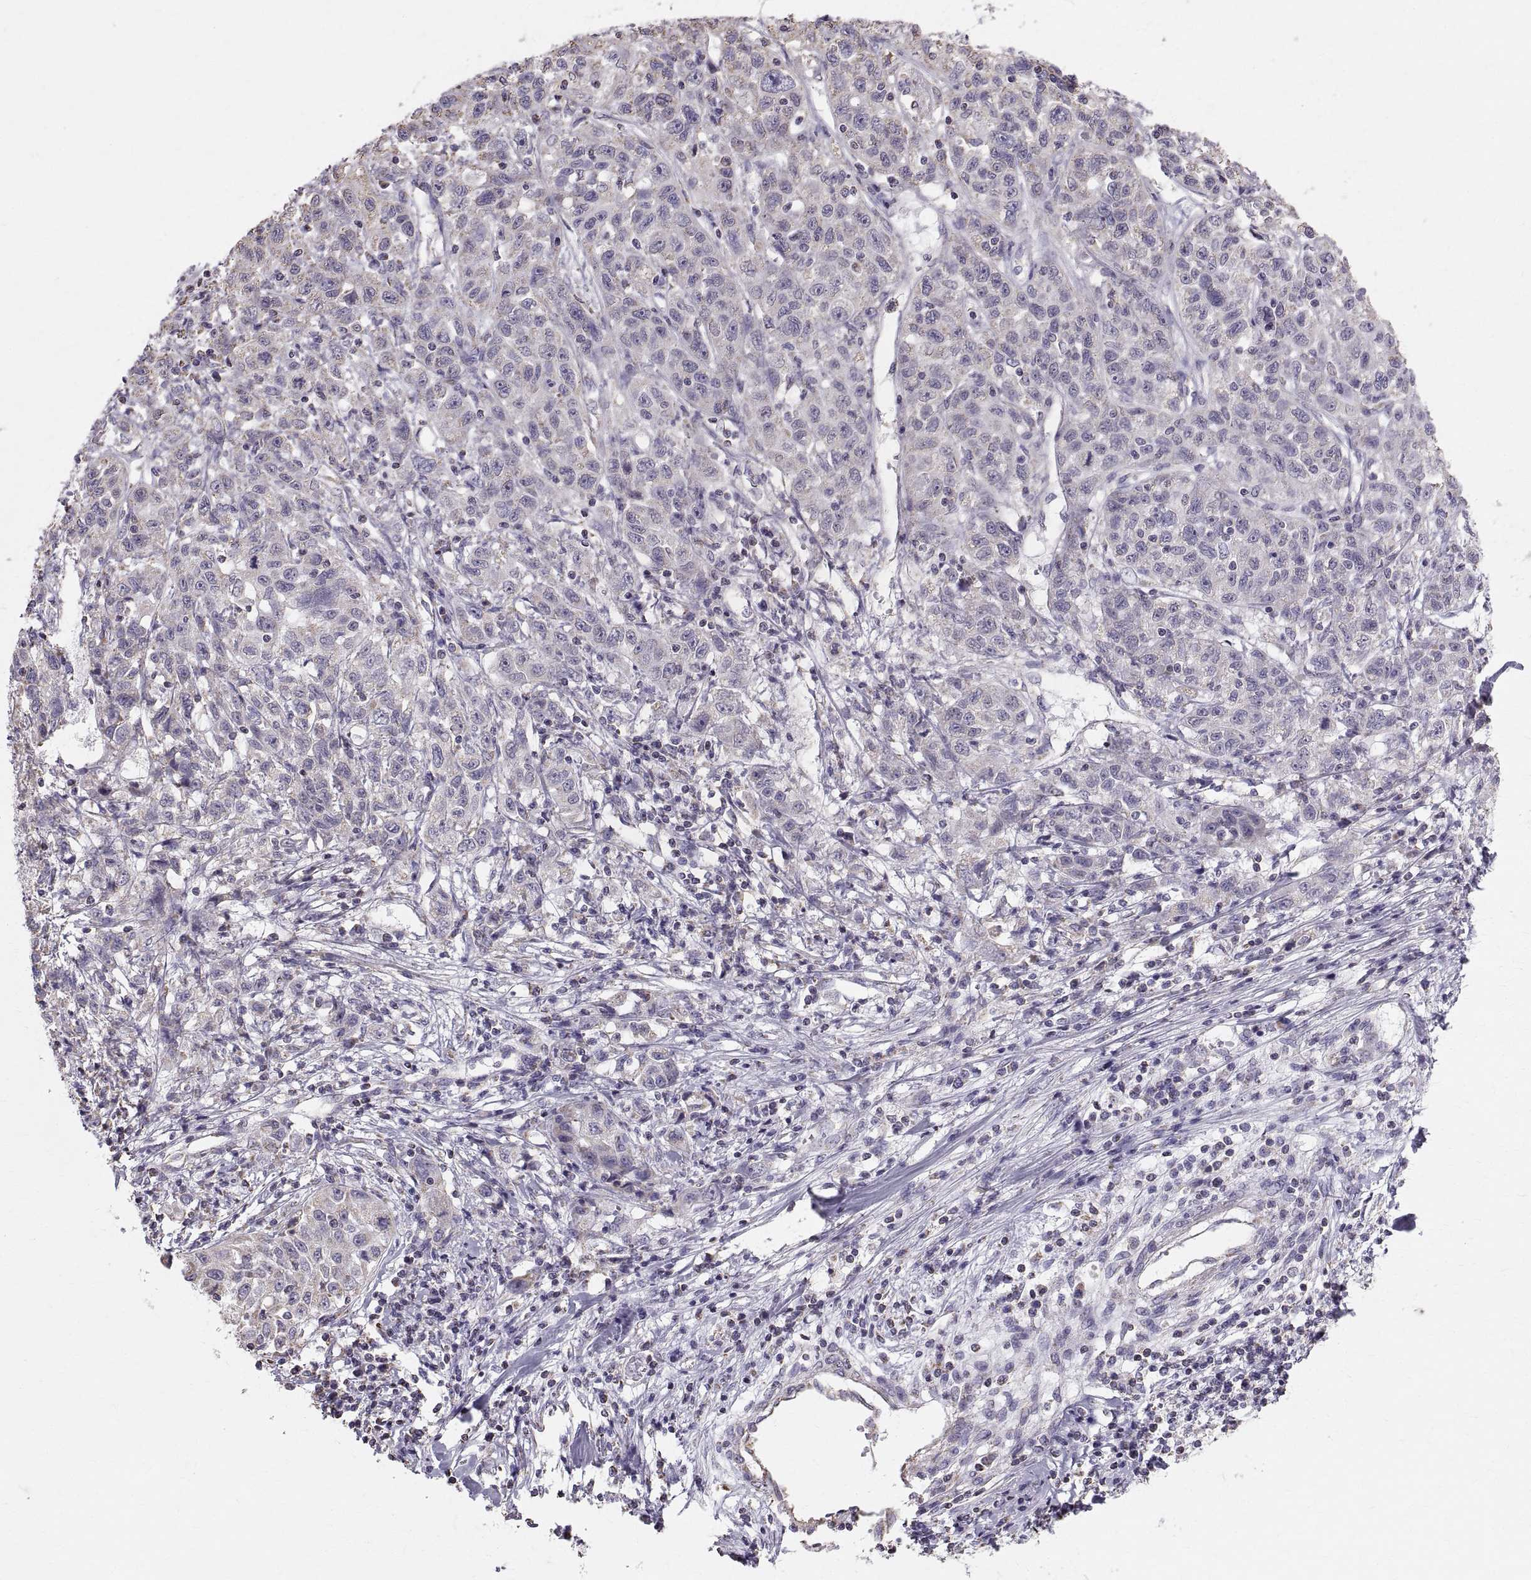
{"staining": {"intensity": "weak", "quantity": "<25%", "location": "cytoplasmic/membranous"}, "tissue": "liver cancer", "cell_type": "Tumor cells", "image_type": "cancer", "snomed": [{"axis": "morphology", "description": "Adenocarcinoma, NOS"}, {"axis": "morphology", "description": "Cholangiocarcinoma"}, {"axis": "topography", "description": "Liver"}], "caption": "The micrograph exhibits no significant positivity in tumor cells of liver adenocarcinoma. (DAB IHC visualized using brightfield microscopy, high magnification).", "gene": "STMND1", "patient": {"sex": "male", "age": 64}}